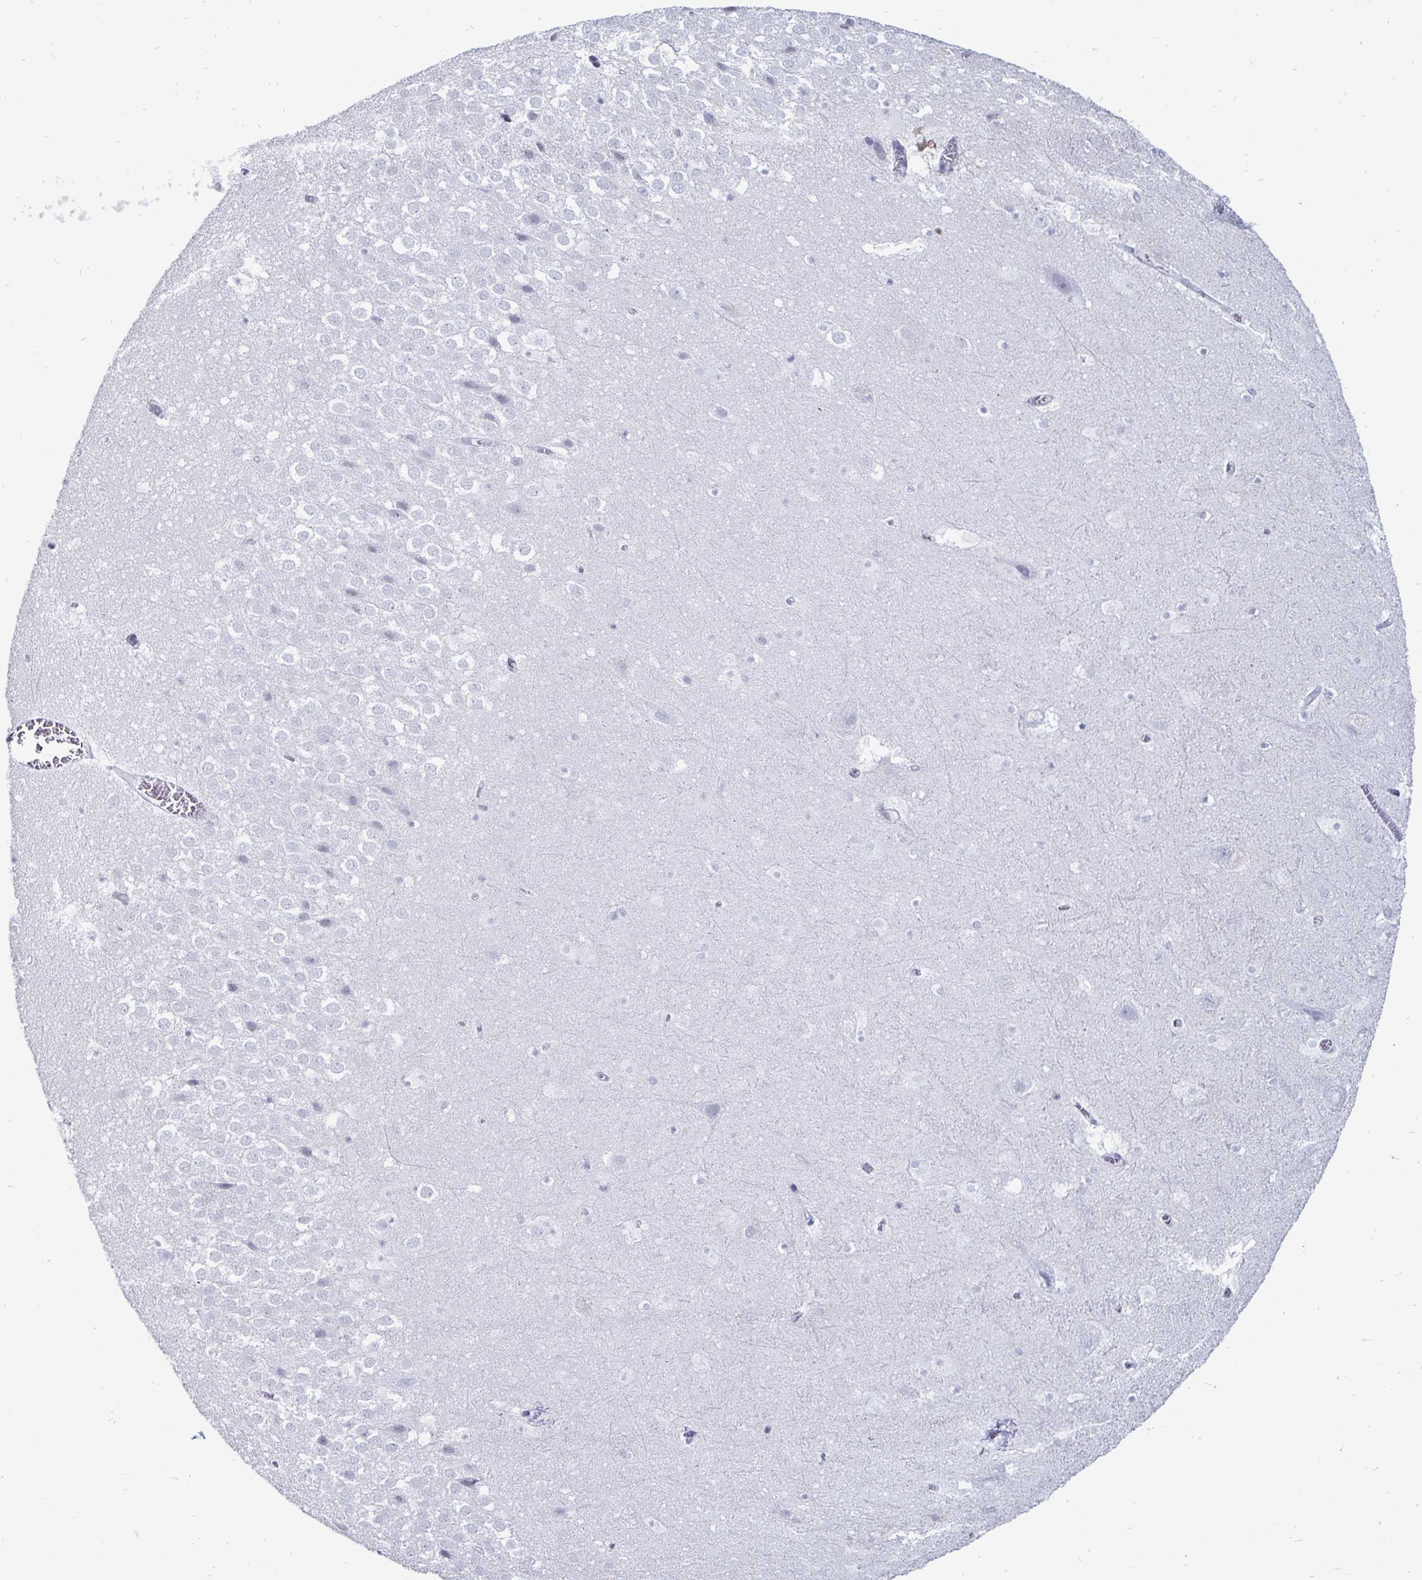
{"staining": {"intensity": "negative", "quantity": "none", "location": "none"}, "tissue": "hippocampus", "cell_type": "Glial cells", "image_type": "normal", "snomed": [{"axis": "morphology", "description": "Normal tissue, NOS"}, {"axis": "topography", "description": "Hippocampus"}], "caption": "IHC micrograph of unremarkable hippocampus: human hippocampus stained with DAB reveals no significant protein expression in glial cells. (DAB IHC, high magnification).", "gene": "OOSP2", "patient": {"sex": "female", "age": 42}}